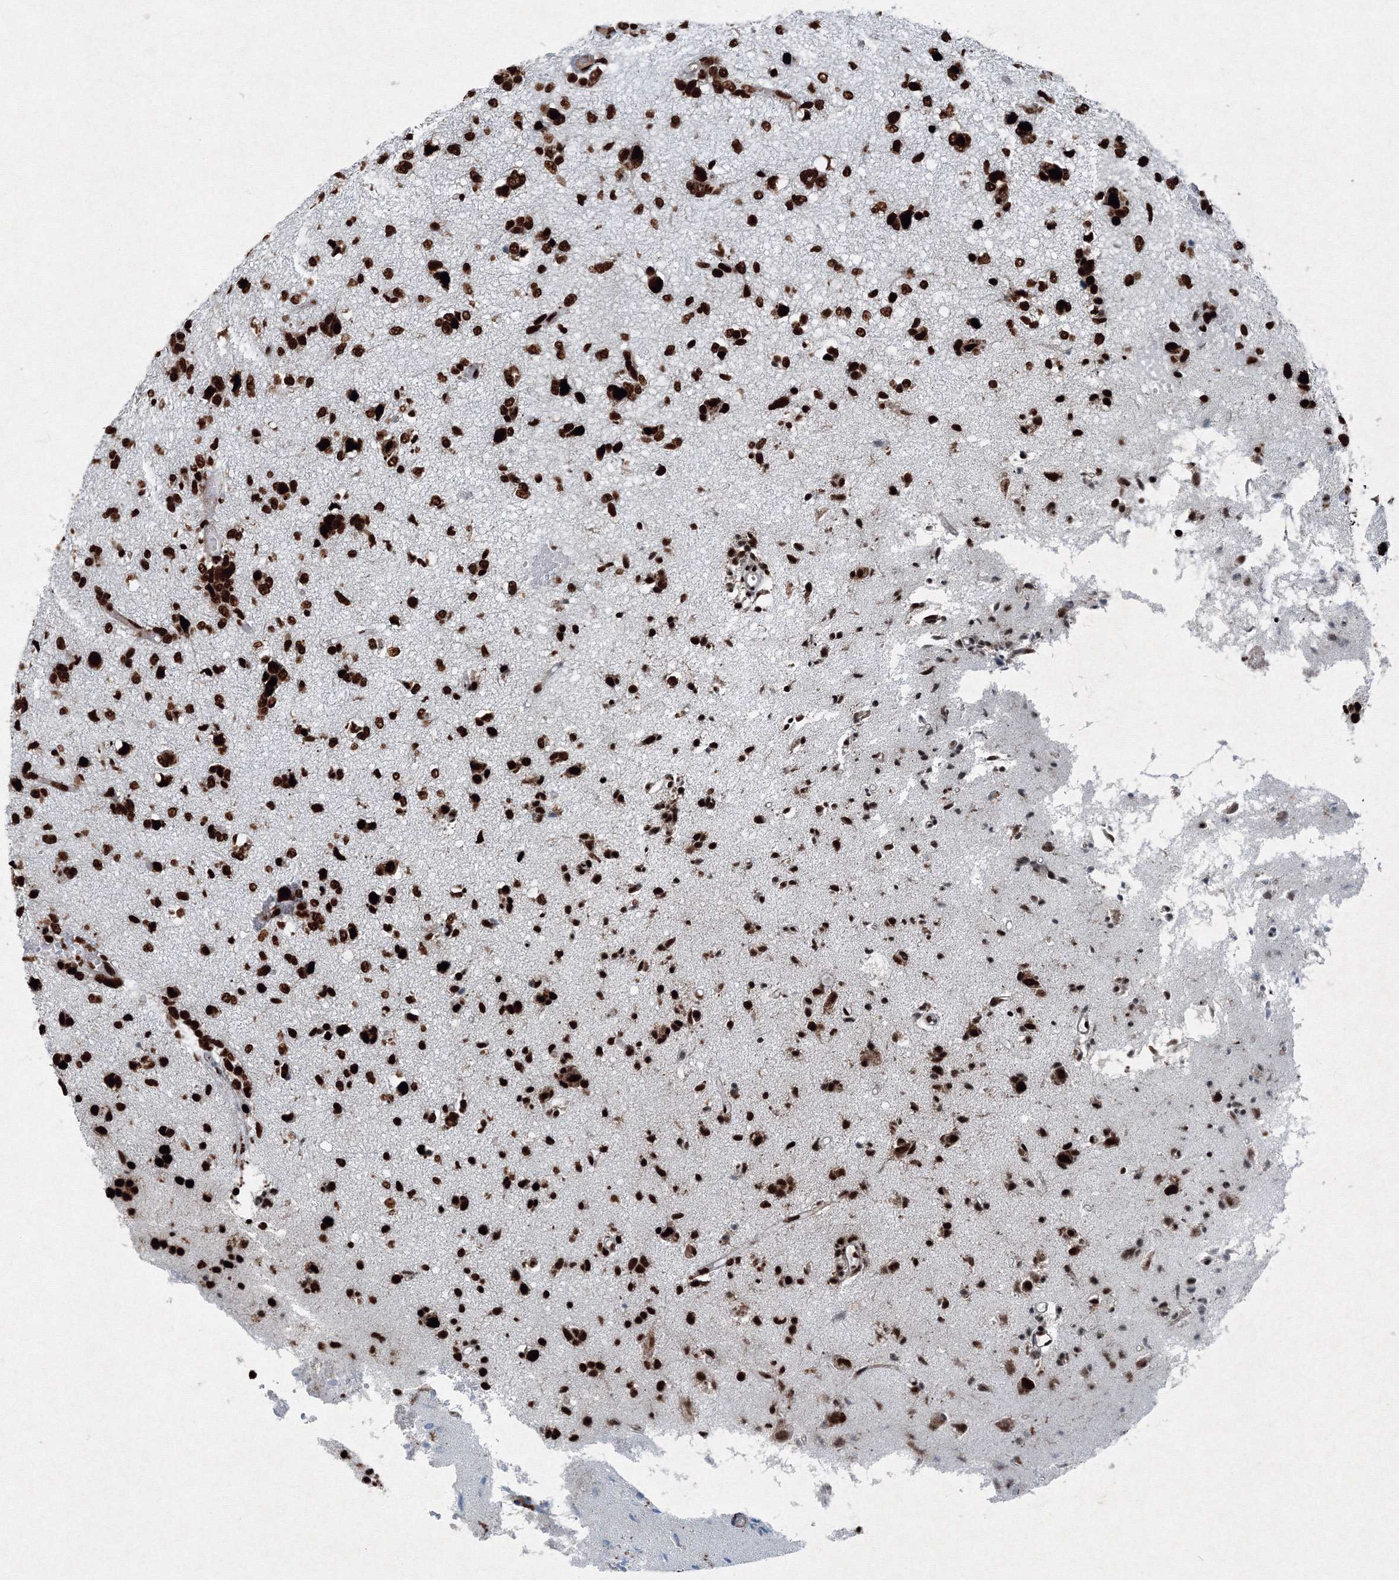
{"staining": {"intensity": "strong", "quantity": ">75%", "location": "nuclear"}, "tissue": "glioma", "cell_type": "Tumor cells", "image_type": "cancer", "snomed": [{"axis": "morphology", "description": "Glioma, malignant, High grade"}, {"axis": "topography", "description": "Brain"}], "caption": "This is an image of IHC staining of glioma, which shows strong staining in the nuclear of tumor cells.", "gene": "SNRPC", "patient": {"sex": "female", "age": 59}}